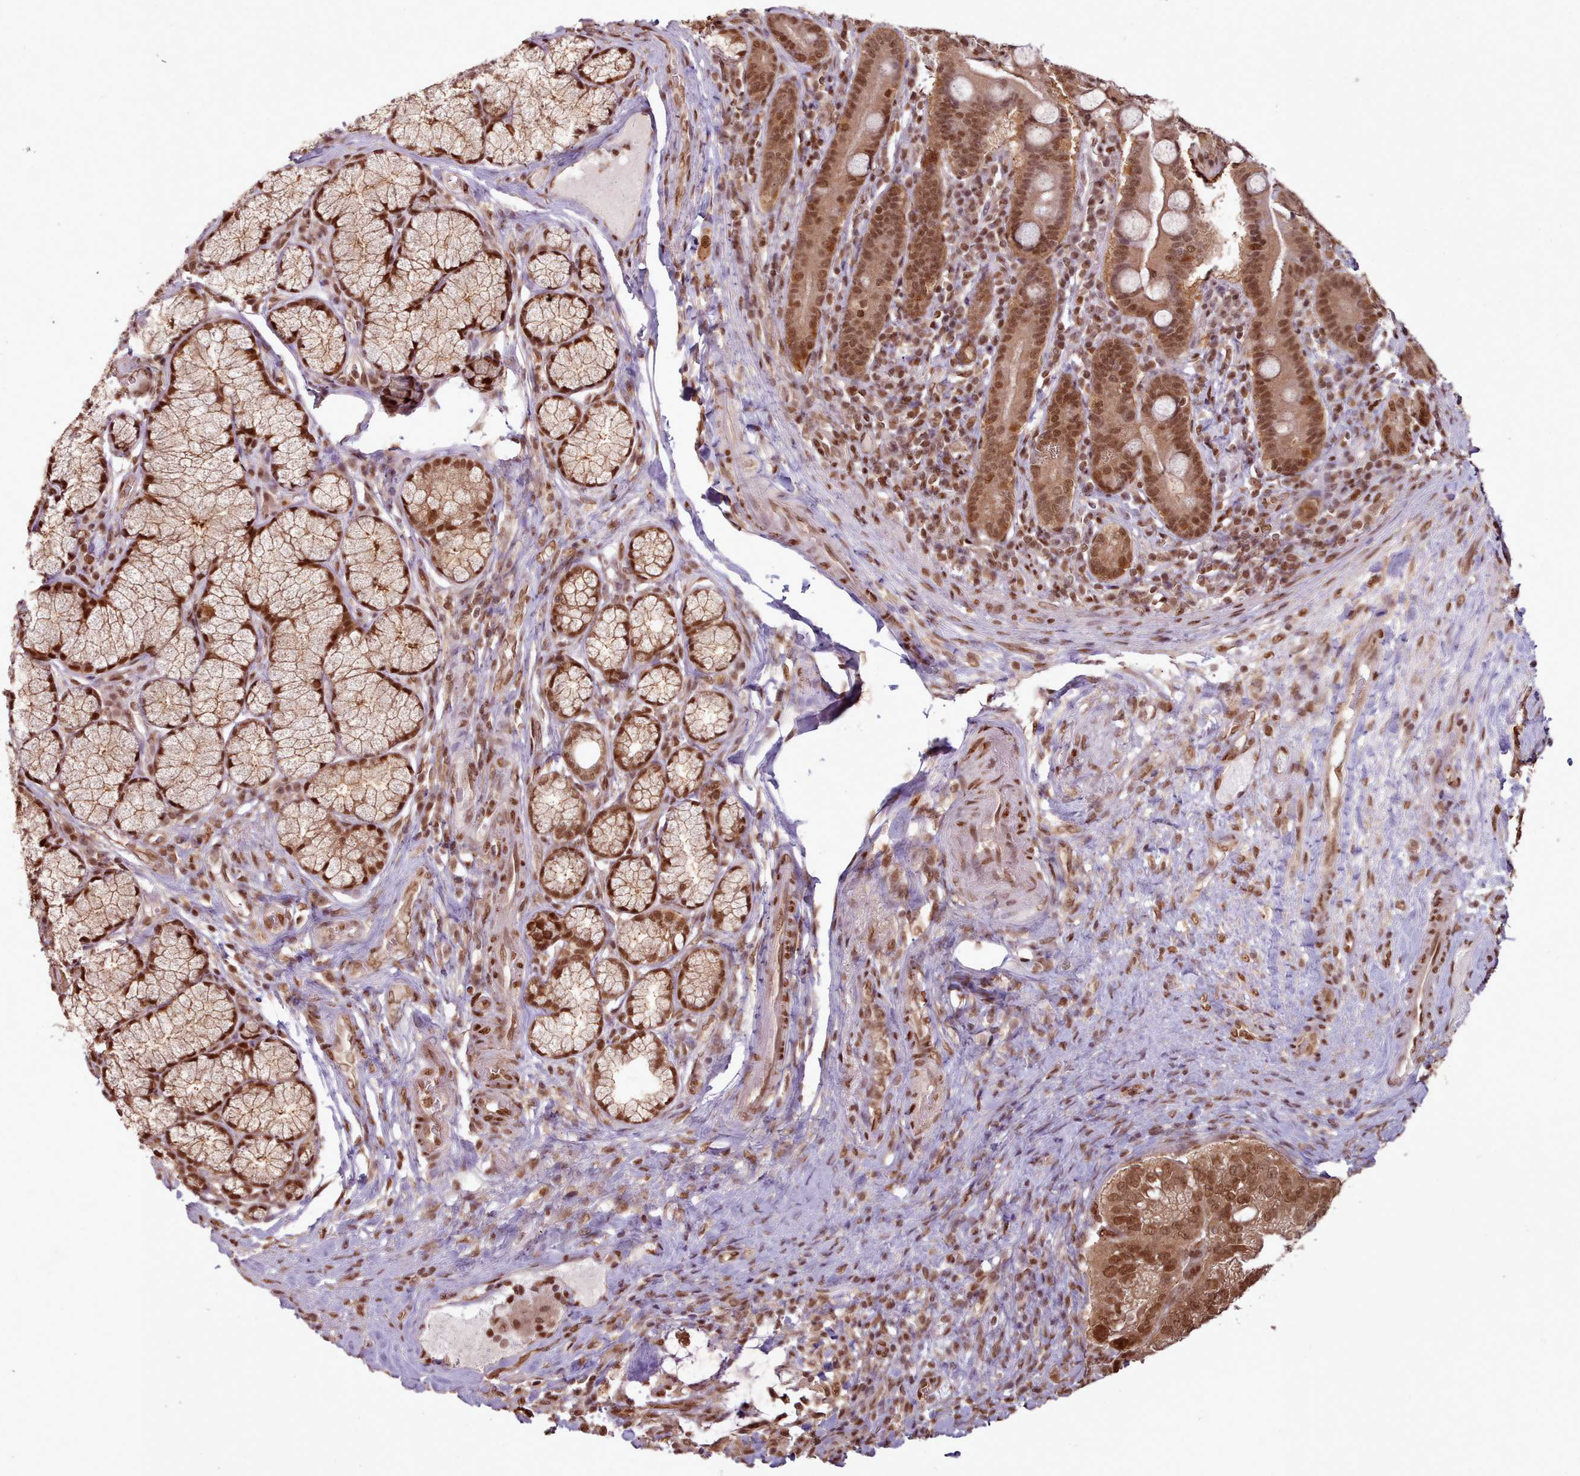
{"staining": {"intensity": "strong", "quantity": ">75%", "location": "nuclear"}, "tissue": "pancreatic cancer", "cell_type": "Tumor cells", "image_type": "cancer", "snomed": [{"axis": "morphology", "description": "Adenocarcinoma, NOS"}, {"axis": "topography", "description": "Pancreas"}], "caption": "Protein staining shows strong nuclear positivity in approximately >75% of tumor cells in pancreatic cancer.", "gene": "RPS27A", "patient": {"sex": "male", "age": 70}}